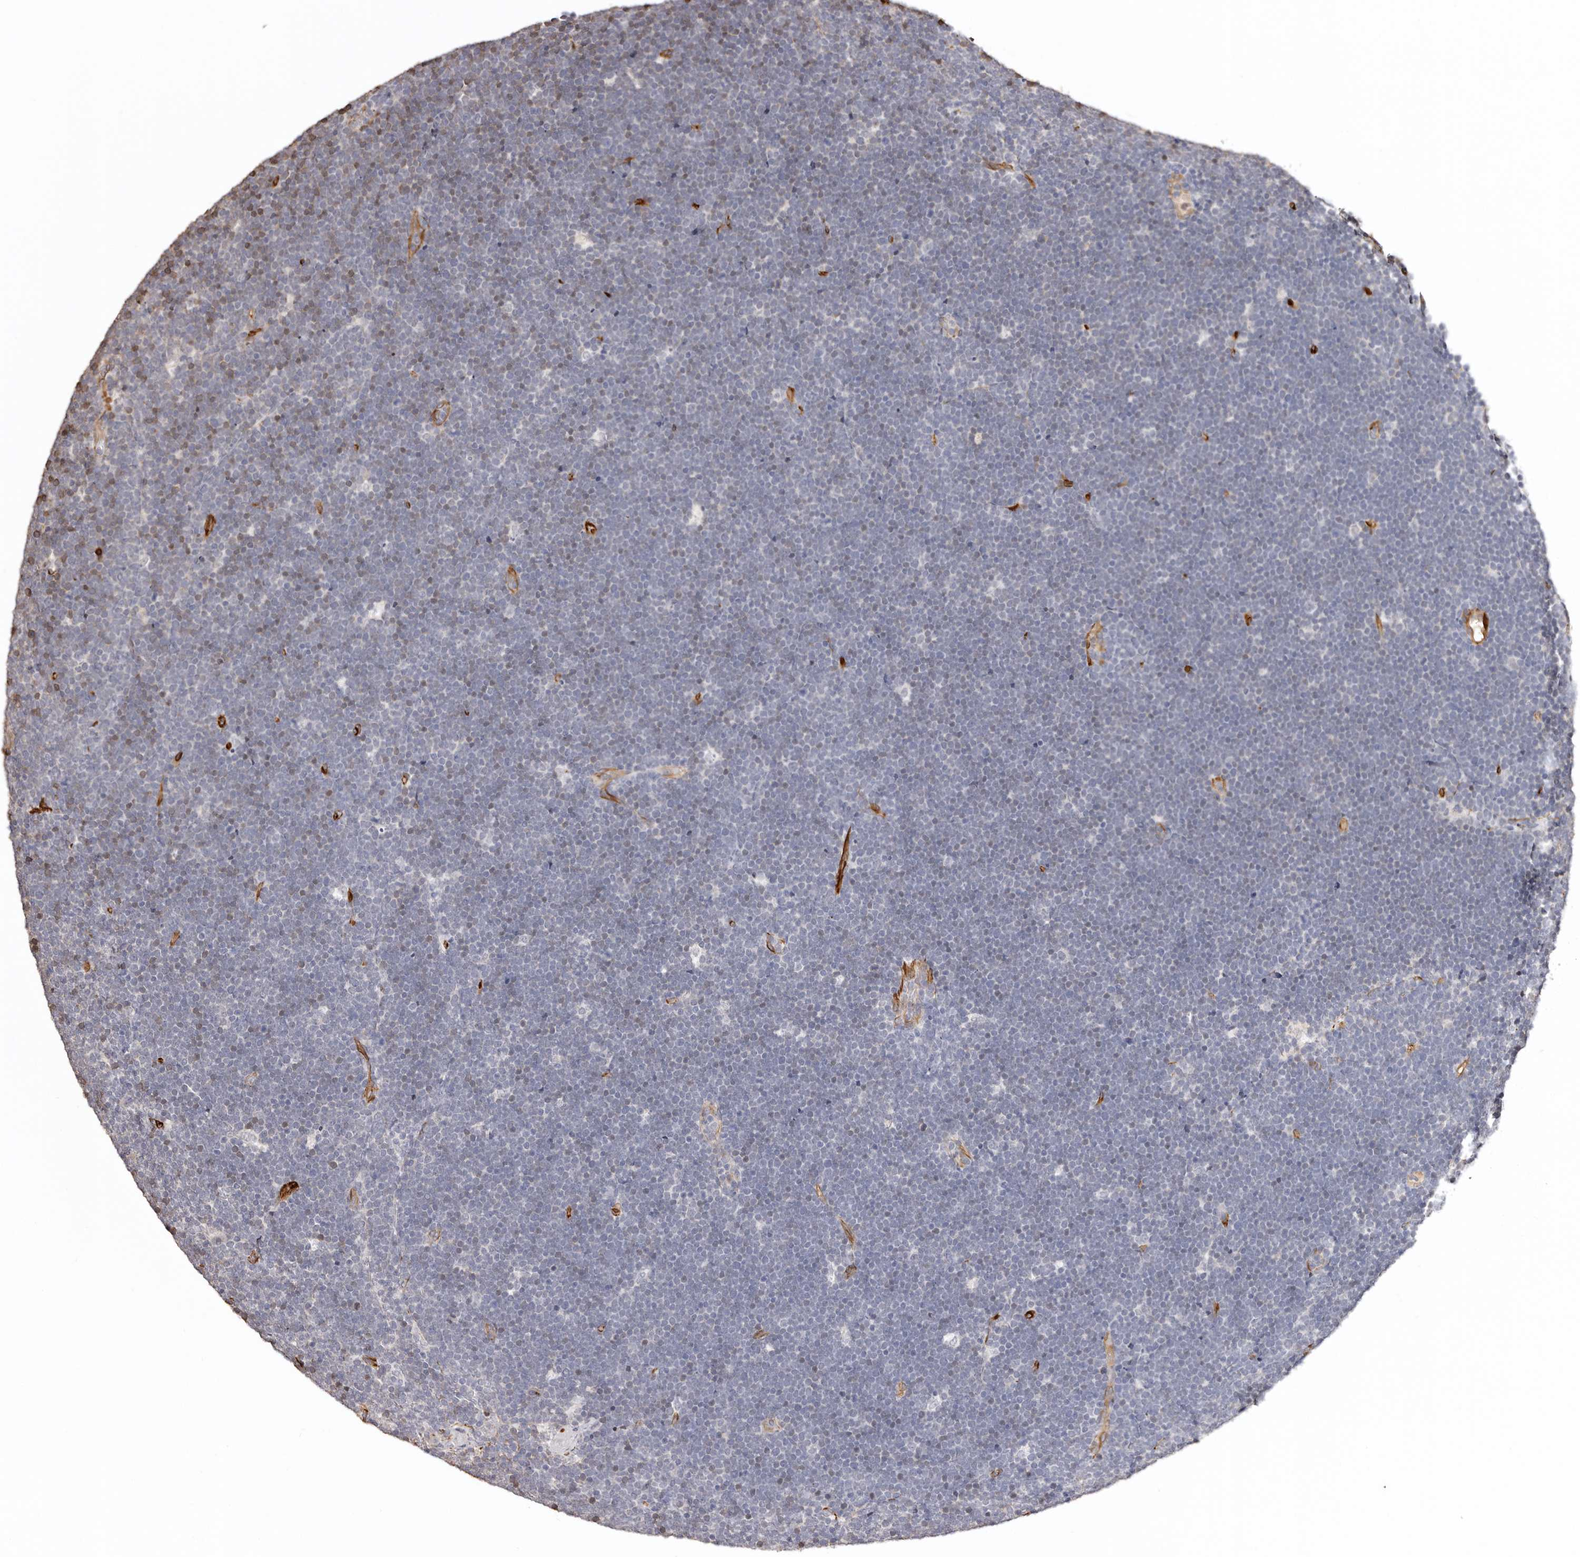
{"staining": {"intensity": "negative", "quantity": "none", "location": "none"}, "tissue": "lymphoma", "cell_type": "Tumor cells", "image_type": "cancer", "snomed": [{"axis": "morphology", "description": "Malignant lymphoma, non-Hodgkin's type, High grade"}, {"axis": "topography", "description": "Lymph node"}], "caption": "A photomicrograph of human high-grade malignant lymphoma, non-Hodgkin's type is negative for staining in tumor cells.", "gene": "ZNF557", "patient": {"sex": "male", "age": 13}}